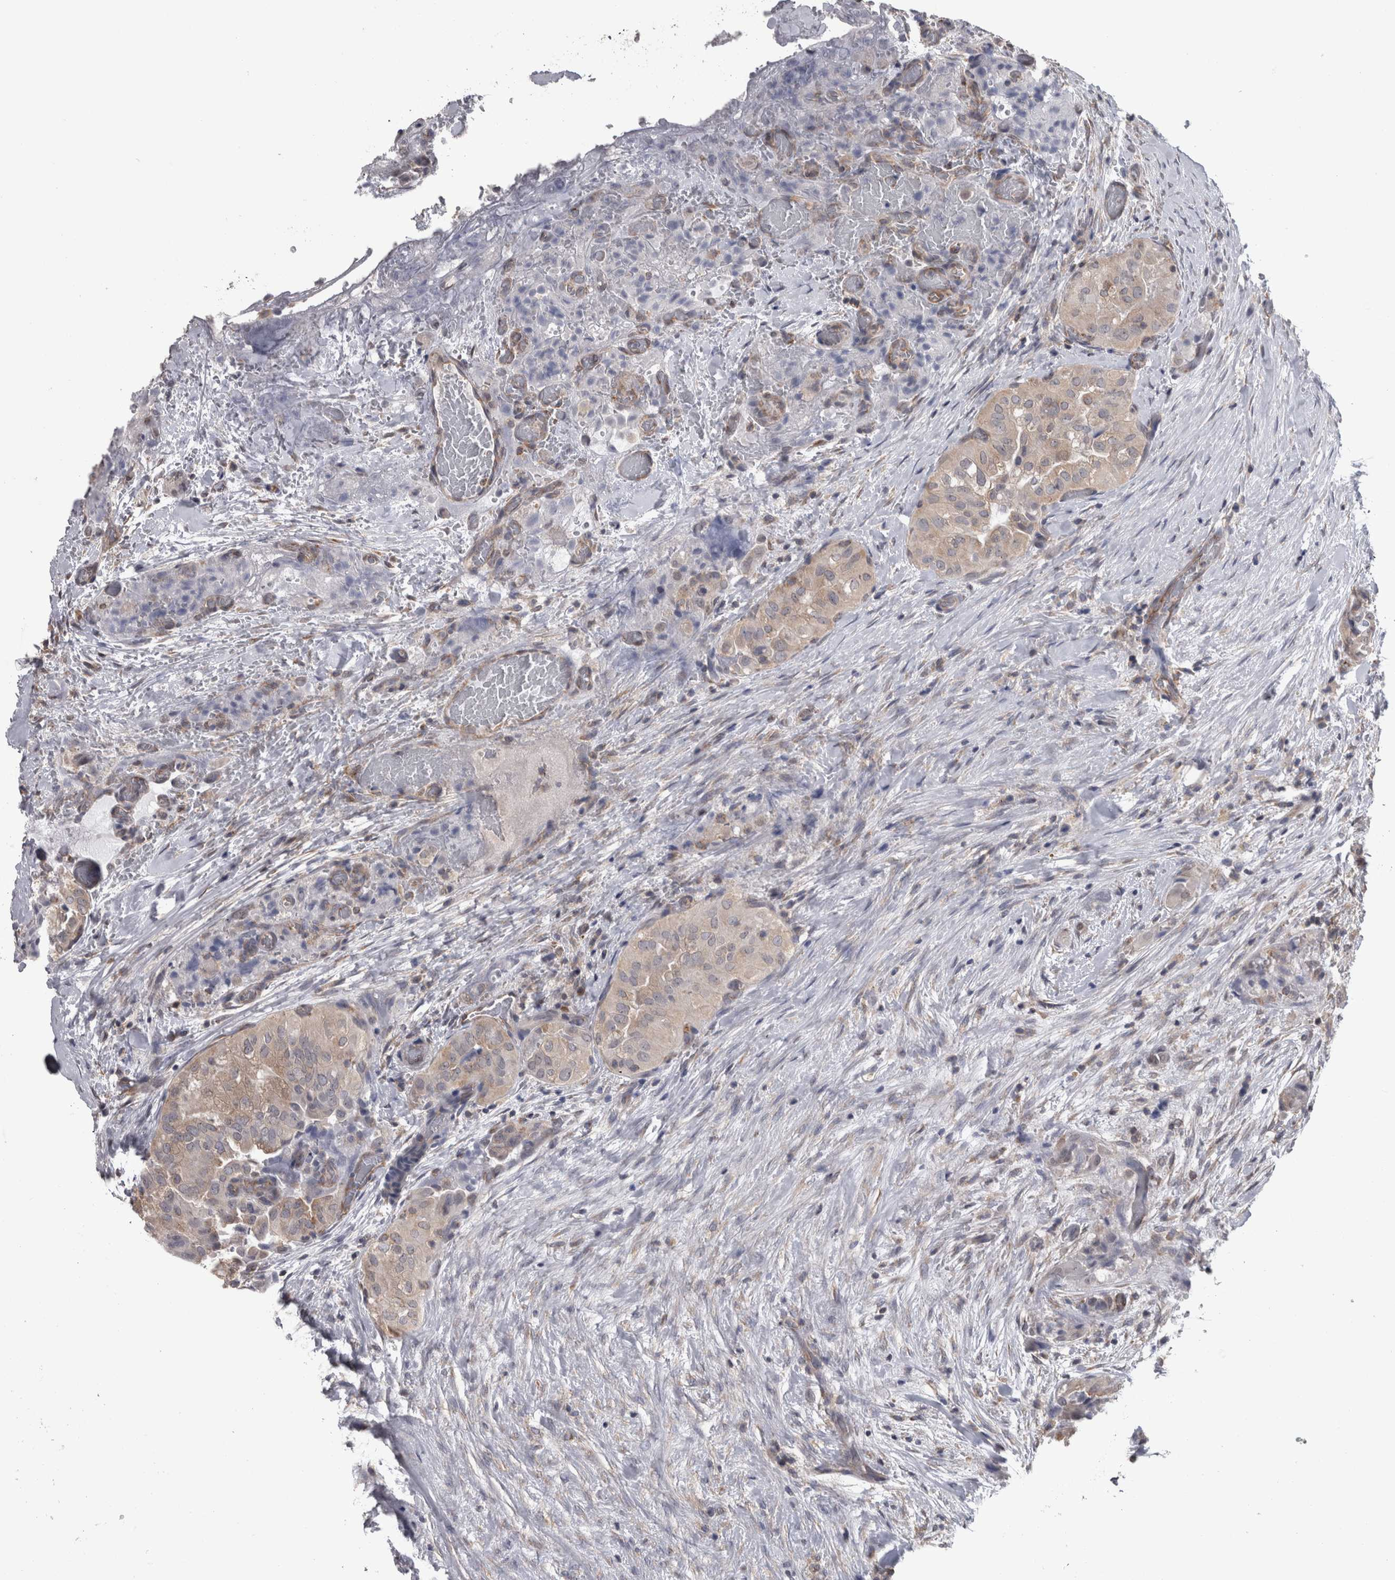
{"staining": {"intensity": "weak", "quantity": "25%-75%", "location": "cytoplasmic/membranous"}, "tissue": "thyroid cancer", "cell_type": "Tumor cells", "image_type": "cancer", "snomed": [{"axis": "morphology", "description": "Papillary adenocarcinoma, NOS"}, {"axis": "topography", "description": "Thyroid gland"}], "caption": "There is low levels of weak cytoplasmic/membranous staining in tumor cells of thyroid cancer (papillary adenocarcinoma), as demonstrated by immunohistochemical staining (brown color).", "gene": "DDX6", "patient": {"sex": "female", "age": 59}}